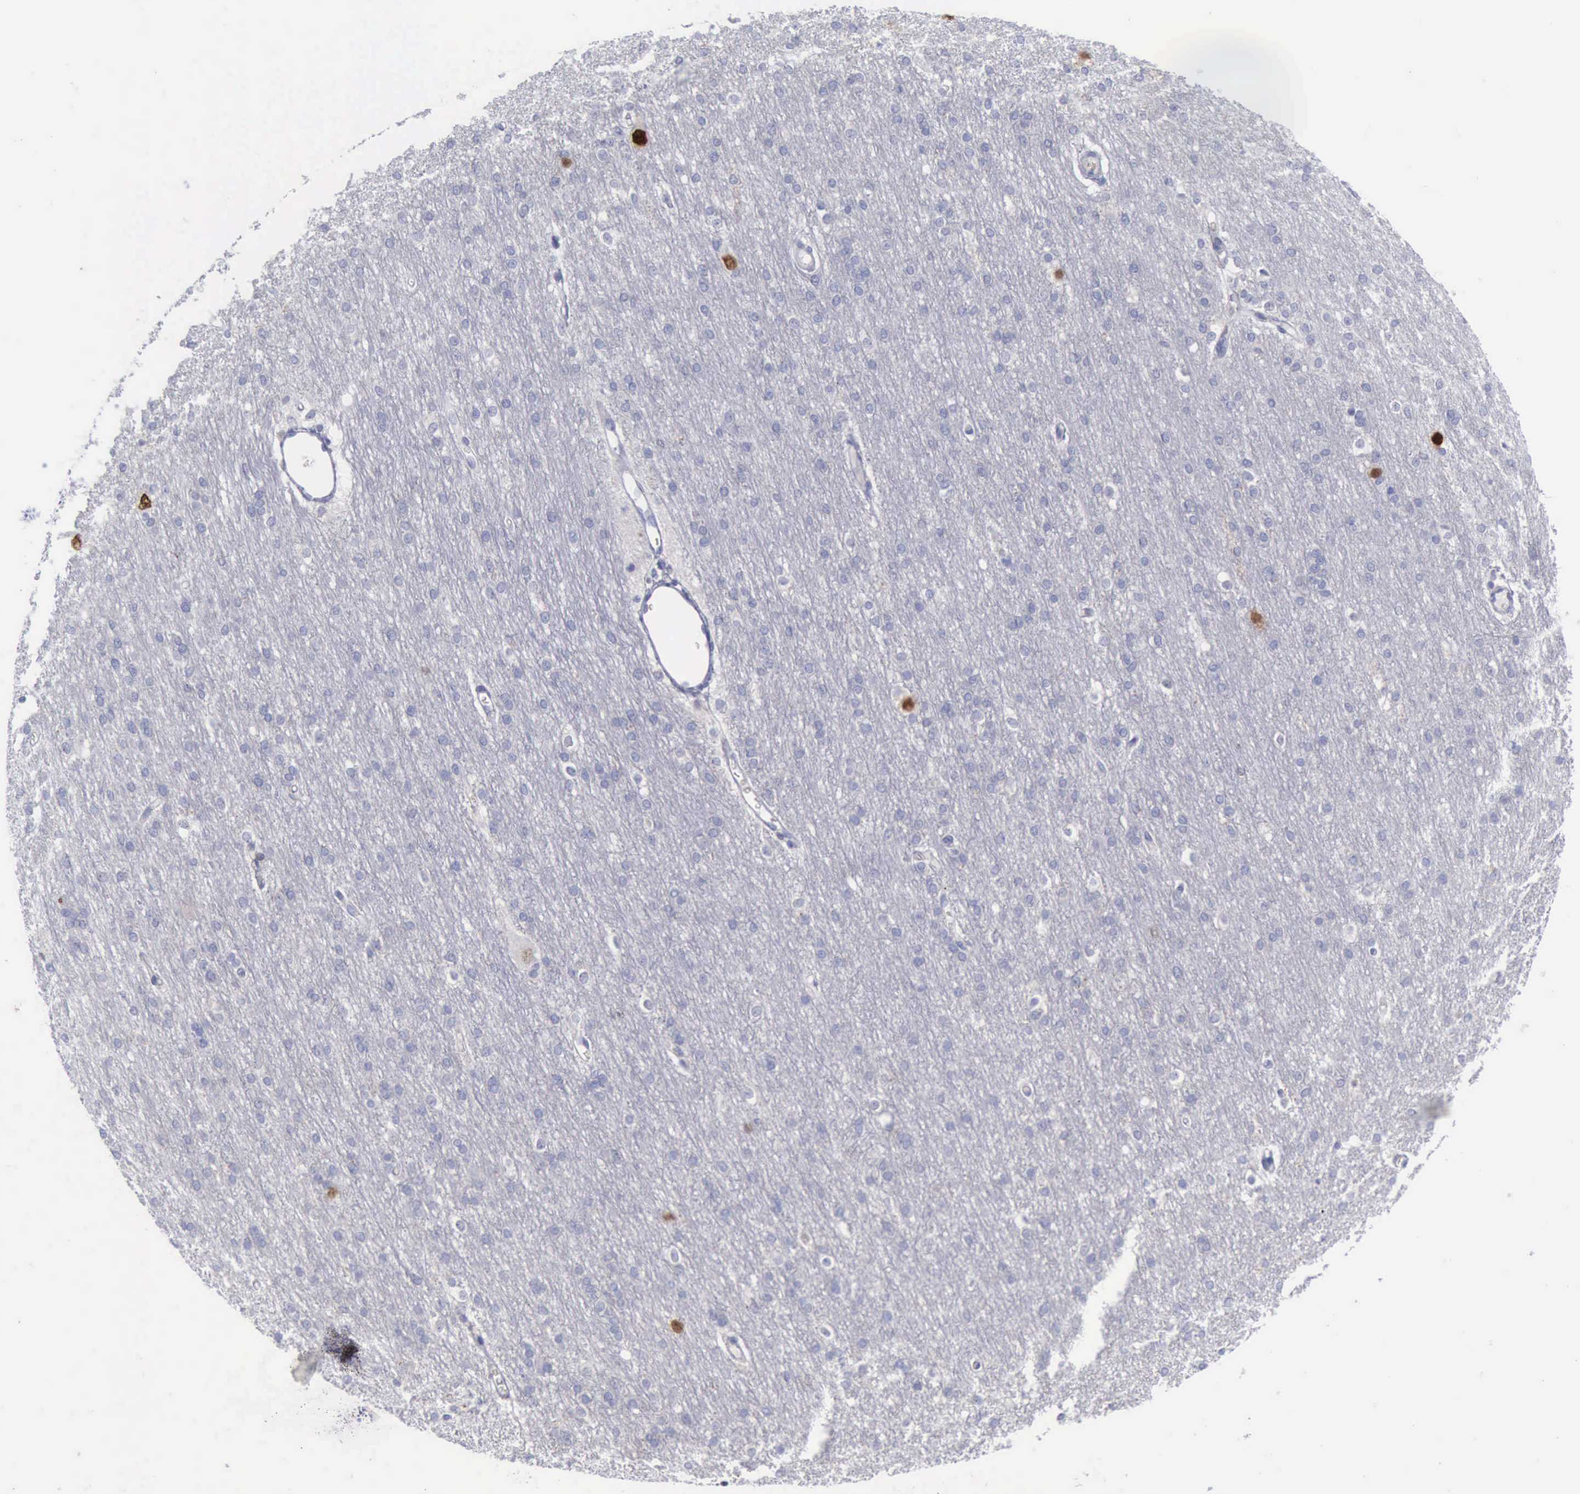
{"staining": {"intensity": "negative", "quantity": "none", "location": "none"}, "tissue": "cerebral cortex", "cell_type": "Endothelial cells", "image_type": "normal", "snomed": [{"axis": "morphology", "description": "Normal tissue, NOS"}, {"axis": "morphology", "description": "Inflammation, NOS"}, {"axis": "topography", "description": "Cerebral cortex"}], "caption": "IHC image of normal cerebral cortex stained for a protein (brown), which reveals no expression in endothelial cells.", "gene": "SATB2", "patient": {"sex": "male", "age": 6}}